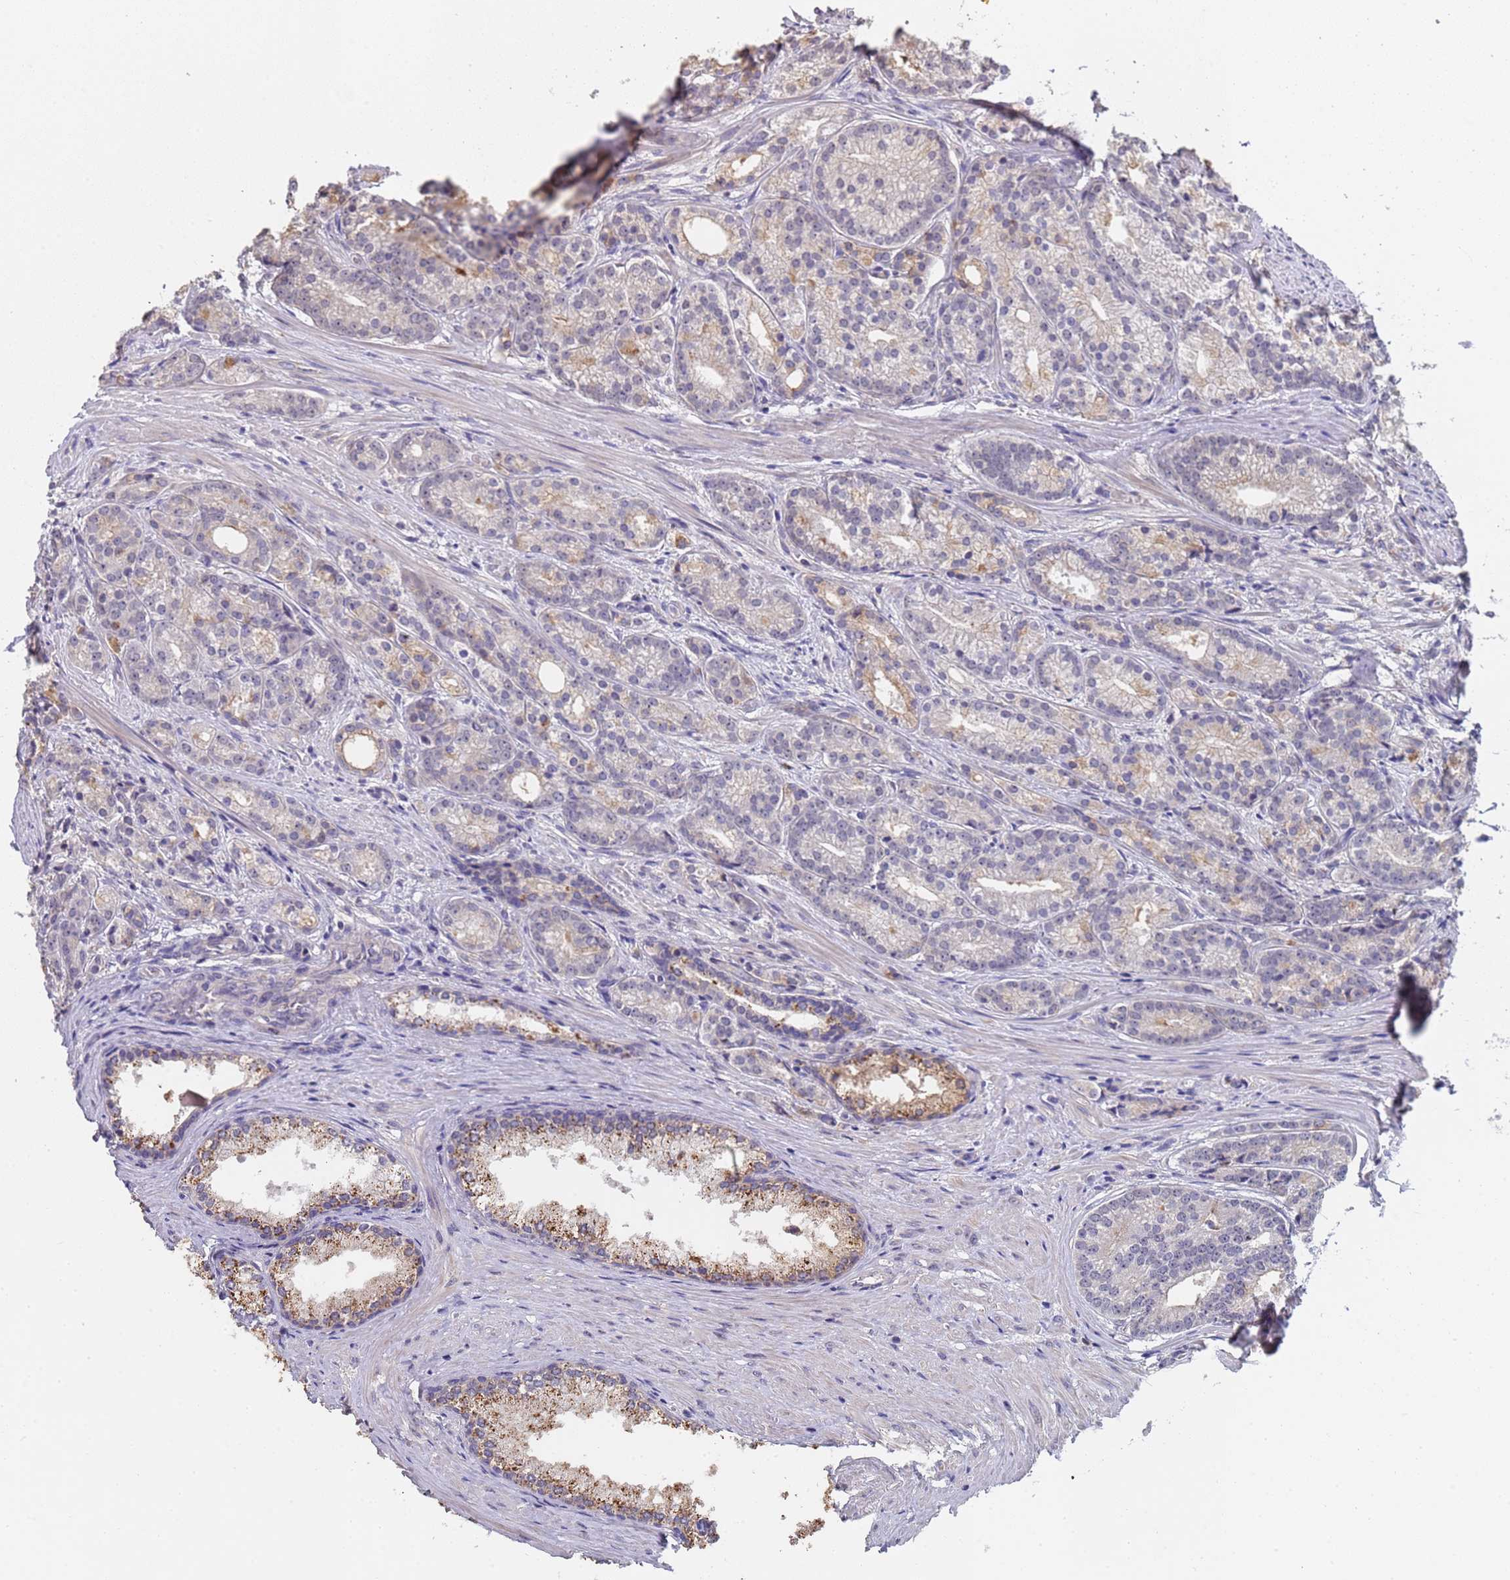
{"staining": {"intensity": "weak", "quantity": "<25%", "location": "cytoplasmic/membranous"}, "tissue": "prostate cancer", "cell_type": "Tumor cells", "image_type": "cancer", "snomed": [{"axis": "morphology", "description": "Adenocarcinoma, Low grade"}, {"axis": "topography", "description": "Prostate"}], "caption": "There is no significant expression in tumor cells of prostate cancer (adenocarcinoma (low-grade)). The staining is performed using DAB (3,3'-diaminobenzidine) brown chromogen with nuclei counter-stained in using hematoxylin.", "gene": "ZNF248", "patient": {"sex": "male", "age": 71}}